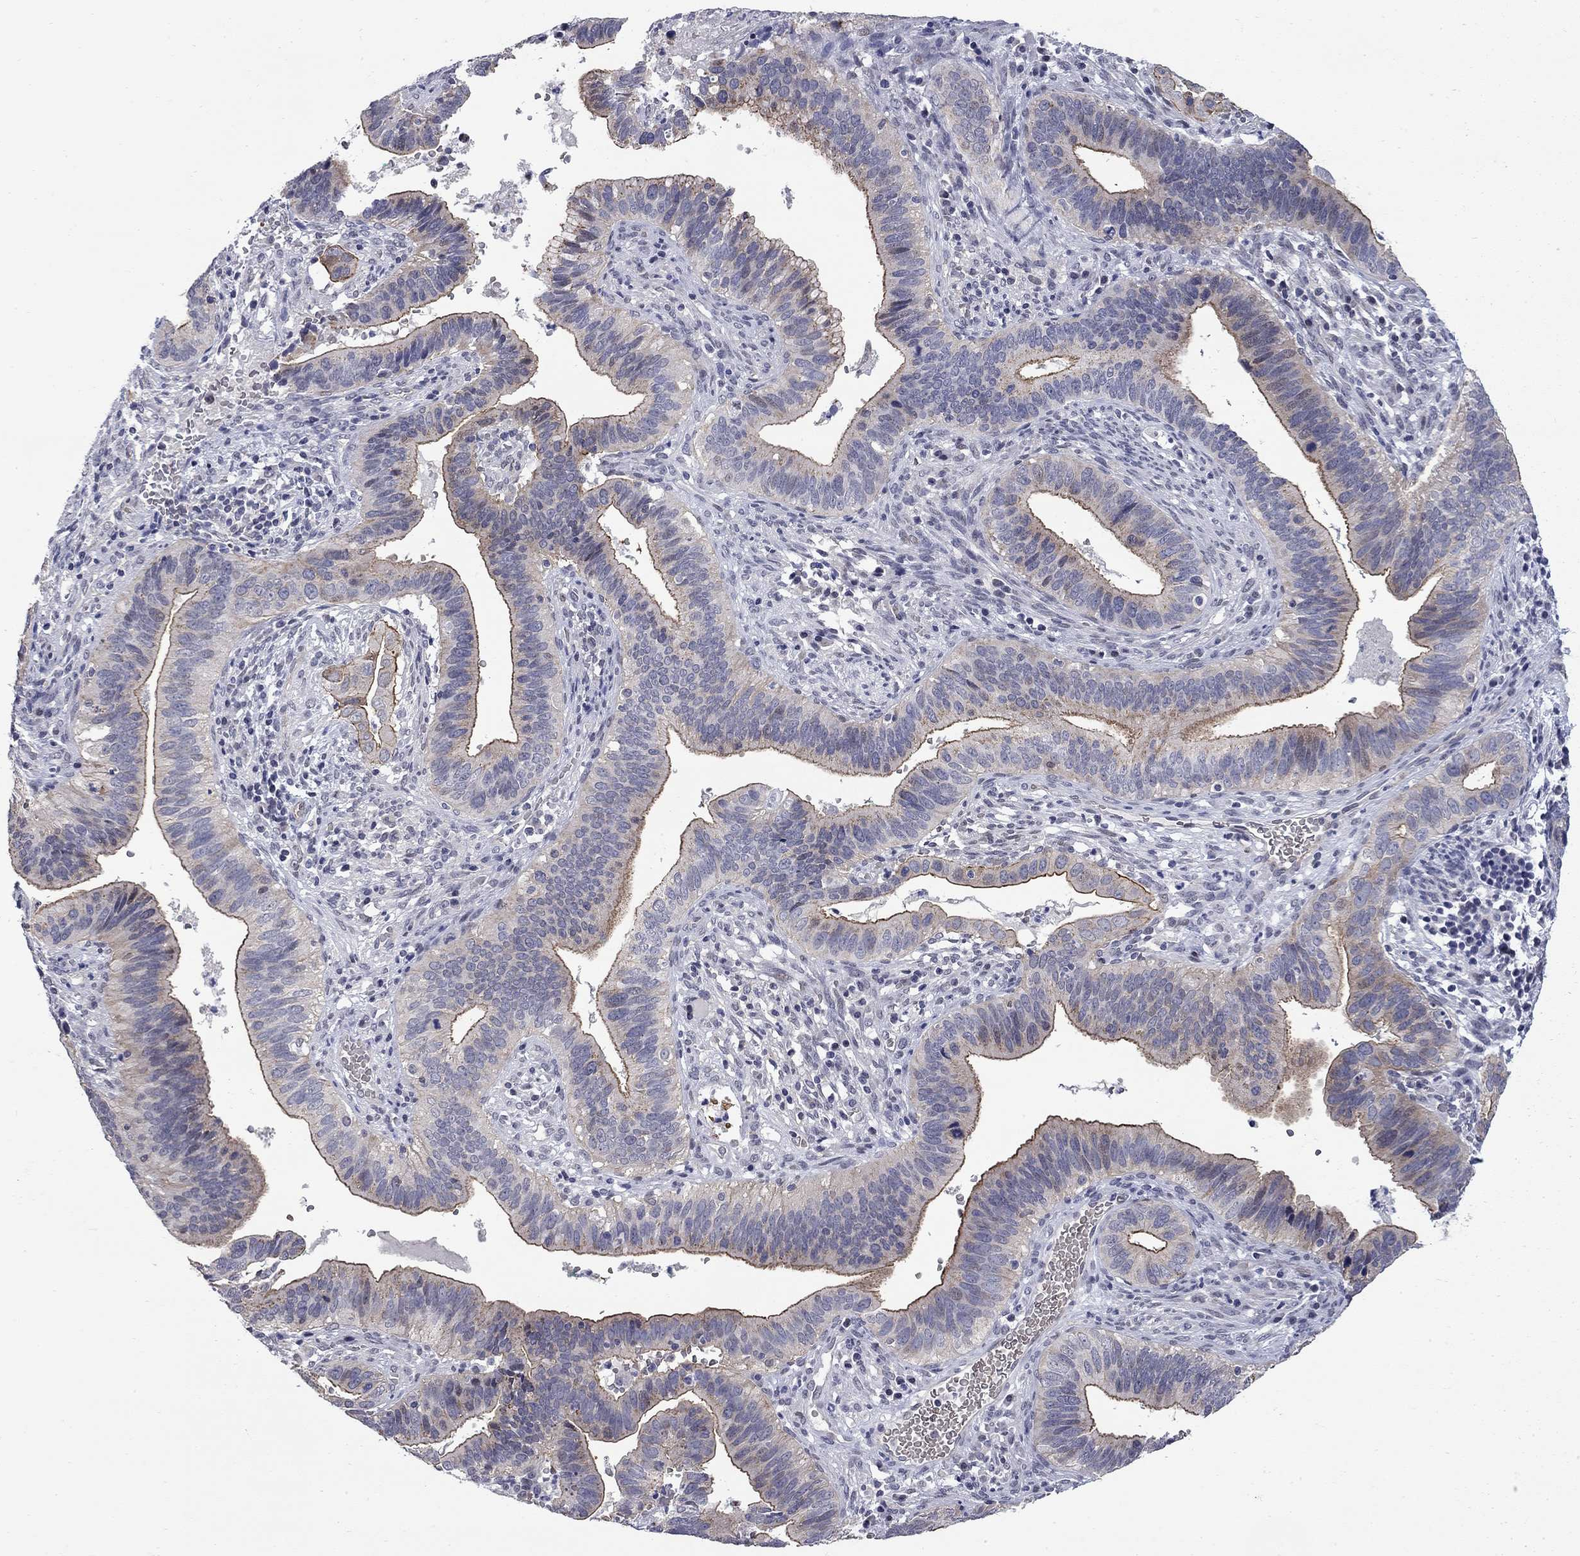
{"staining": {"intensity": "strong", "quantity": "<25%", "location": "cytoplasmic/membranous"}, "tissue": "cervical cancer", "cell_type": "Tumor cells", "image_type": "cancer", "snomed": [{"axis": "morphology", "description": "Adenocarcinoma, NOS"}, {"axis": "topography", "description": "Cervix"}], "caption": "Human adenocarcinoma (cervical) stained with a brown dye displays strong cytoplasmic/membranous positive expression in about <25% of tumor cells.", "gene": "HTR4", "patient": {"sex": "female", "age": 42}}